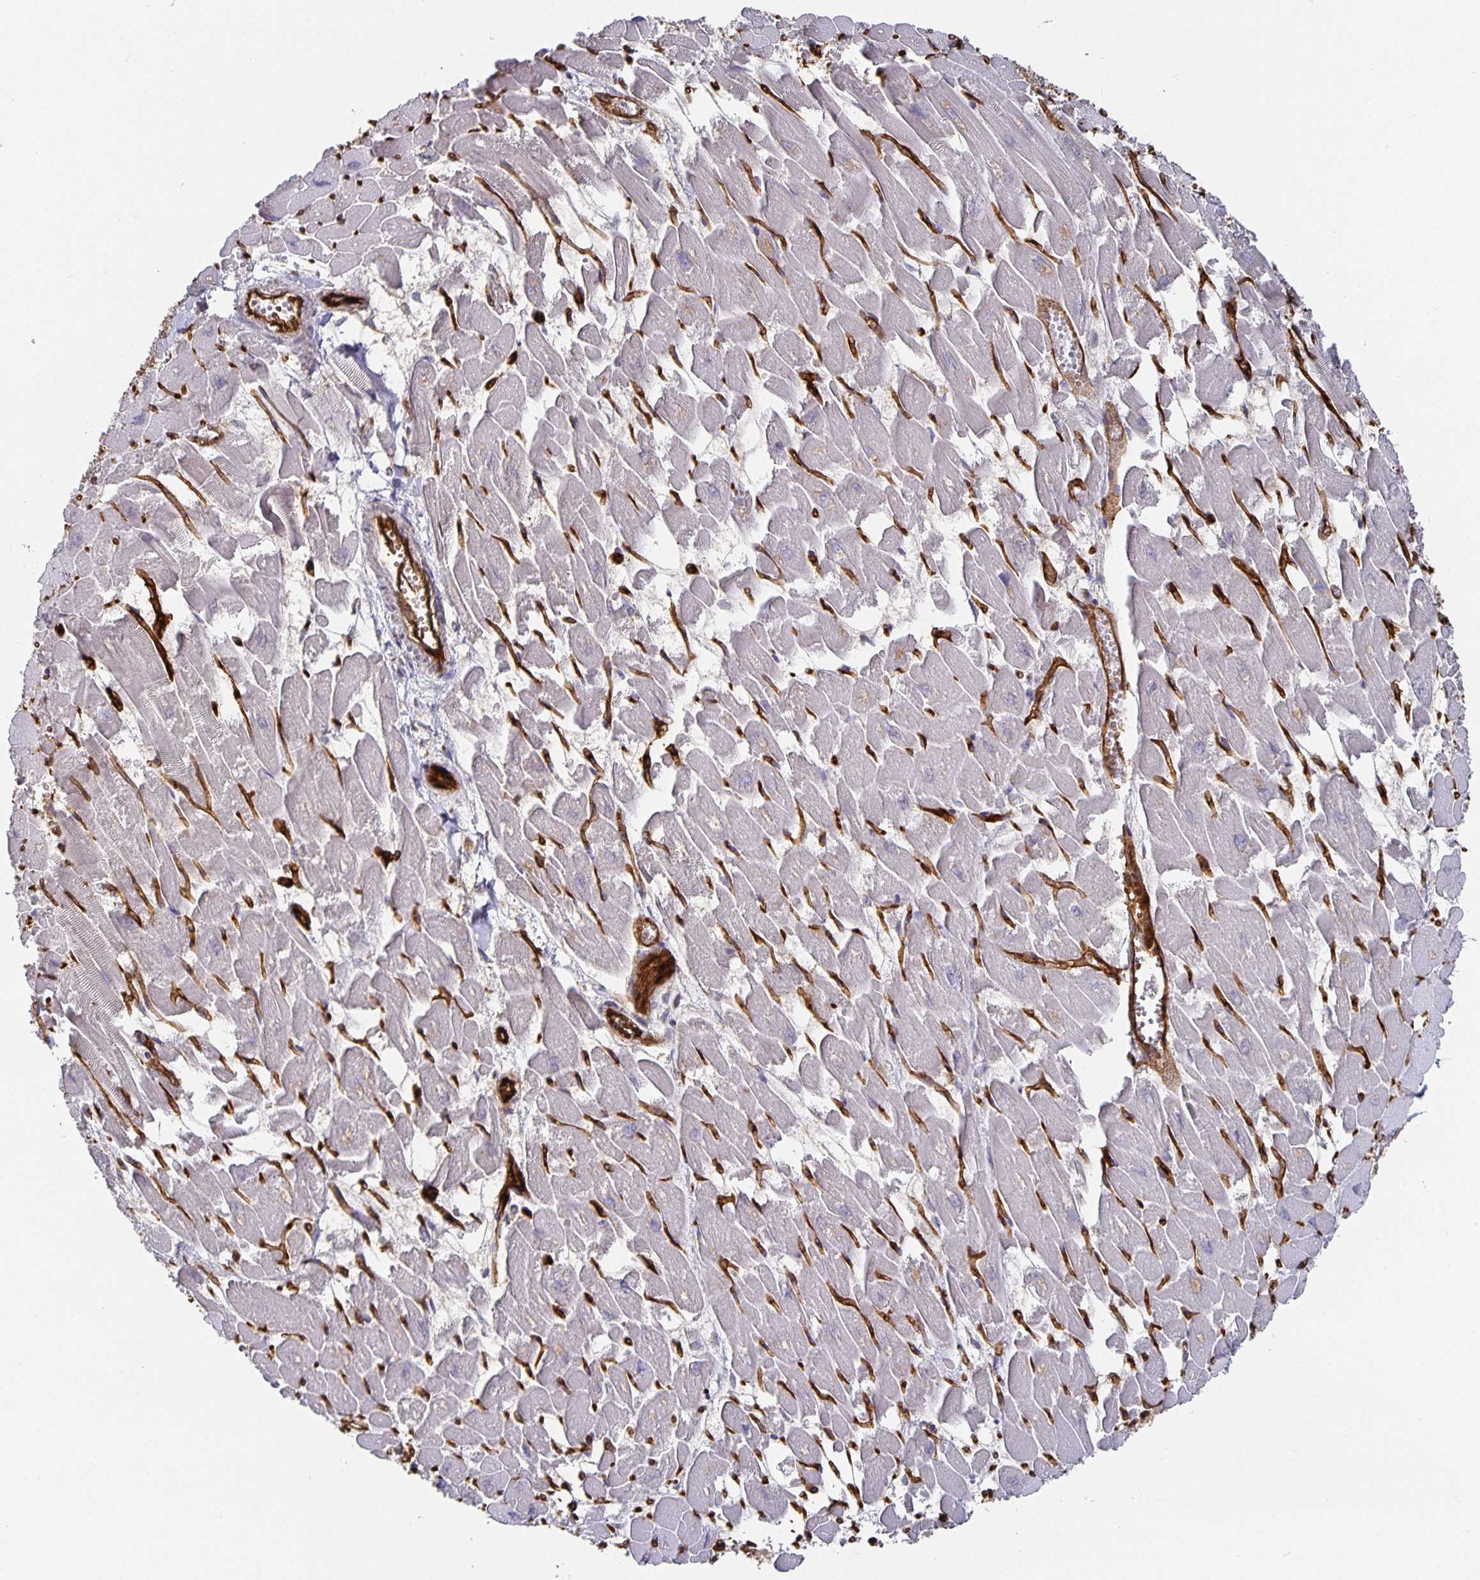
{"staining": {"intensity": "negative", "quantity": "none", "location": "none"}, "tissue": "heart muscle", "cell_type": "Cardiomyocytes", "image_type": "normal", "snomed": [{"axis": "morphology", "description": "Normal tissue, NOS"}, {"axis": "topography", "description": "Heart"}], "caption": "Heart muscle was stained to show a protein in brown. There is no significant positivity in cardiomyocytes. (Stains: DAB immunohistochemistry with hematoxylin counter stain, Microscopy: brightfield microscopy at high magnification).", "gene": "PODXL", "patient": {"sex": "female", "age": 52}}